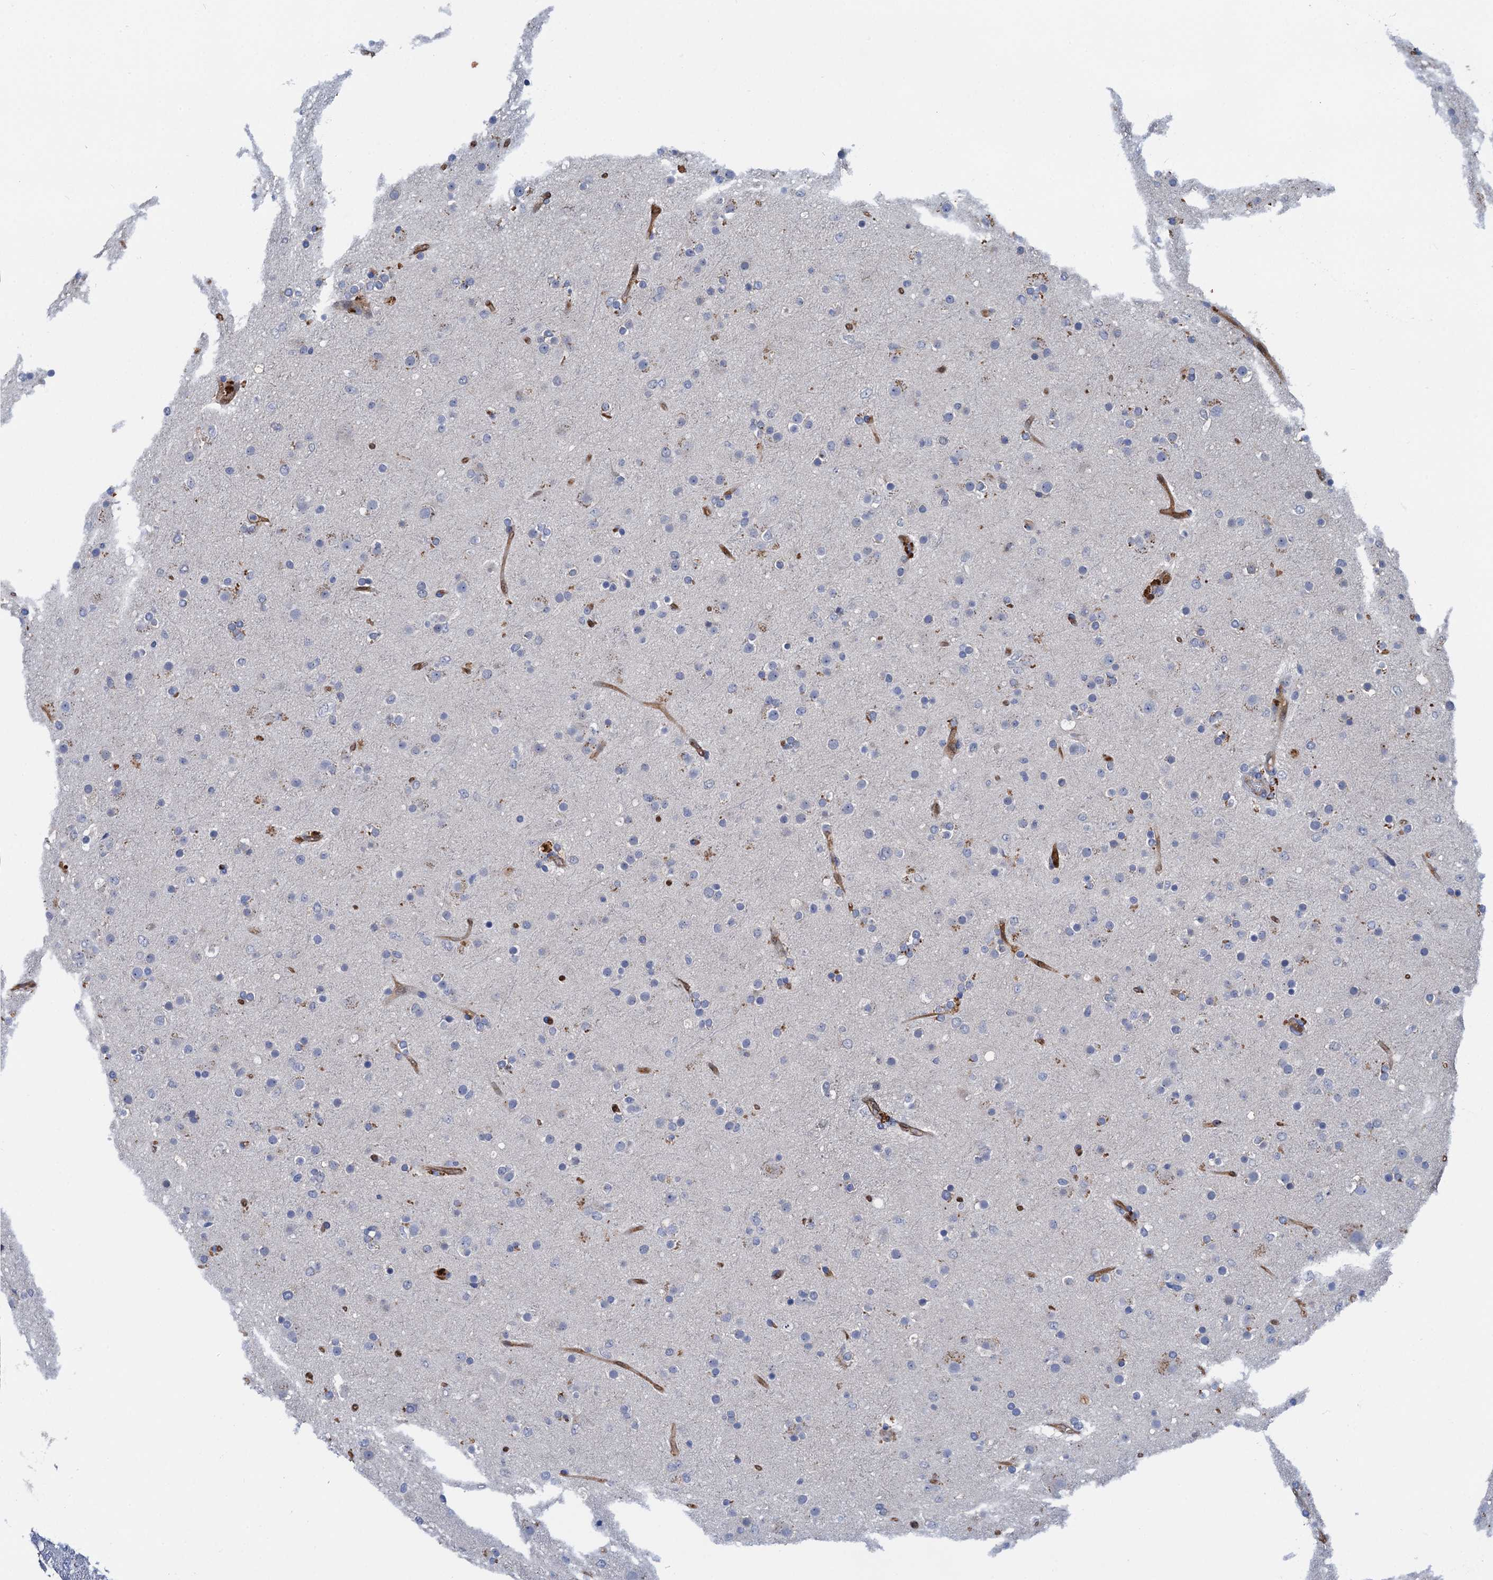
{"staining": {"intensity": "negative", "quantity": "none", "location": "none"}, "tissue": "glioma", "cell_type": "Tumor cells", "image_type": "cancer", "snomed": [{"axis": "morphology", "description": "Glioma, malignant, Low grade"}, {"axis": "topography", "description": "Brain"}], "caption": "Immunohistochemical staining of malignant glioma (low-grade) shows no significant positivity in tumor cells.", "gene": "TMEM39B", "patient": {"sex": "male", "age": 65}}